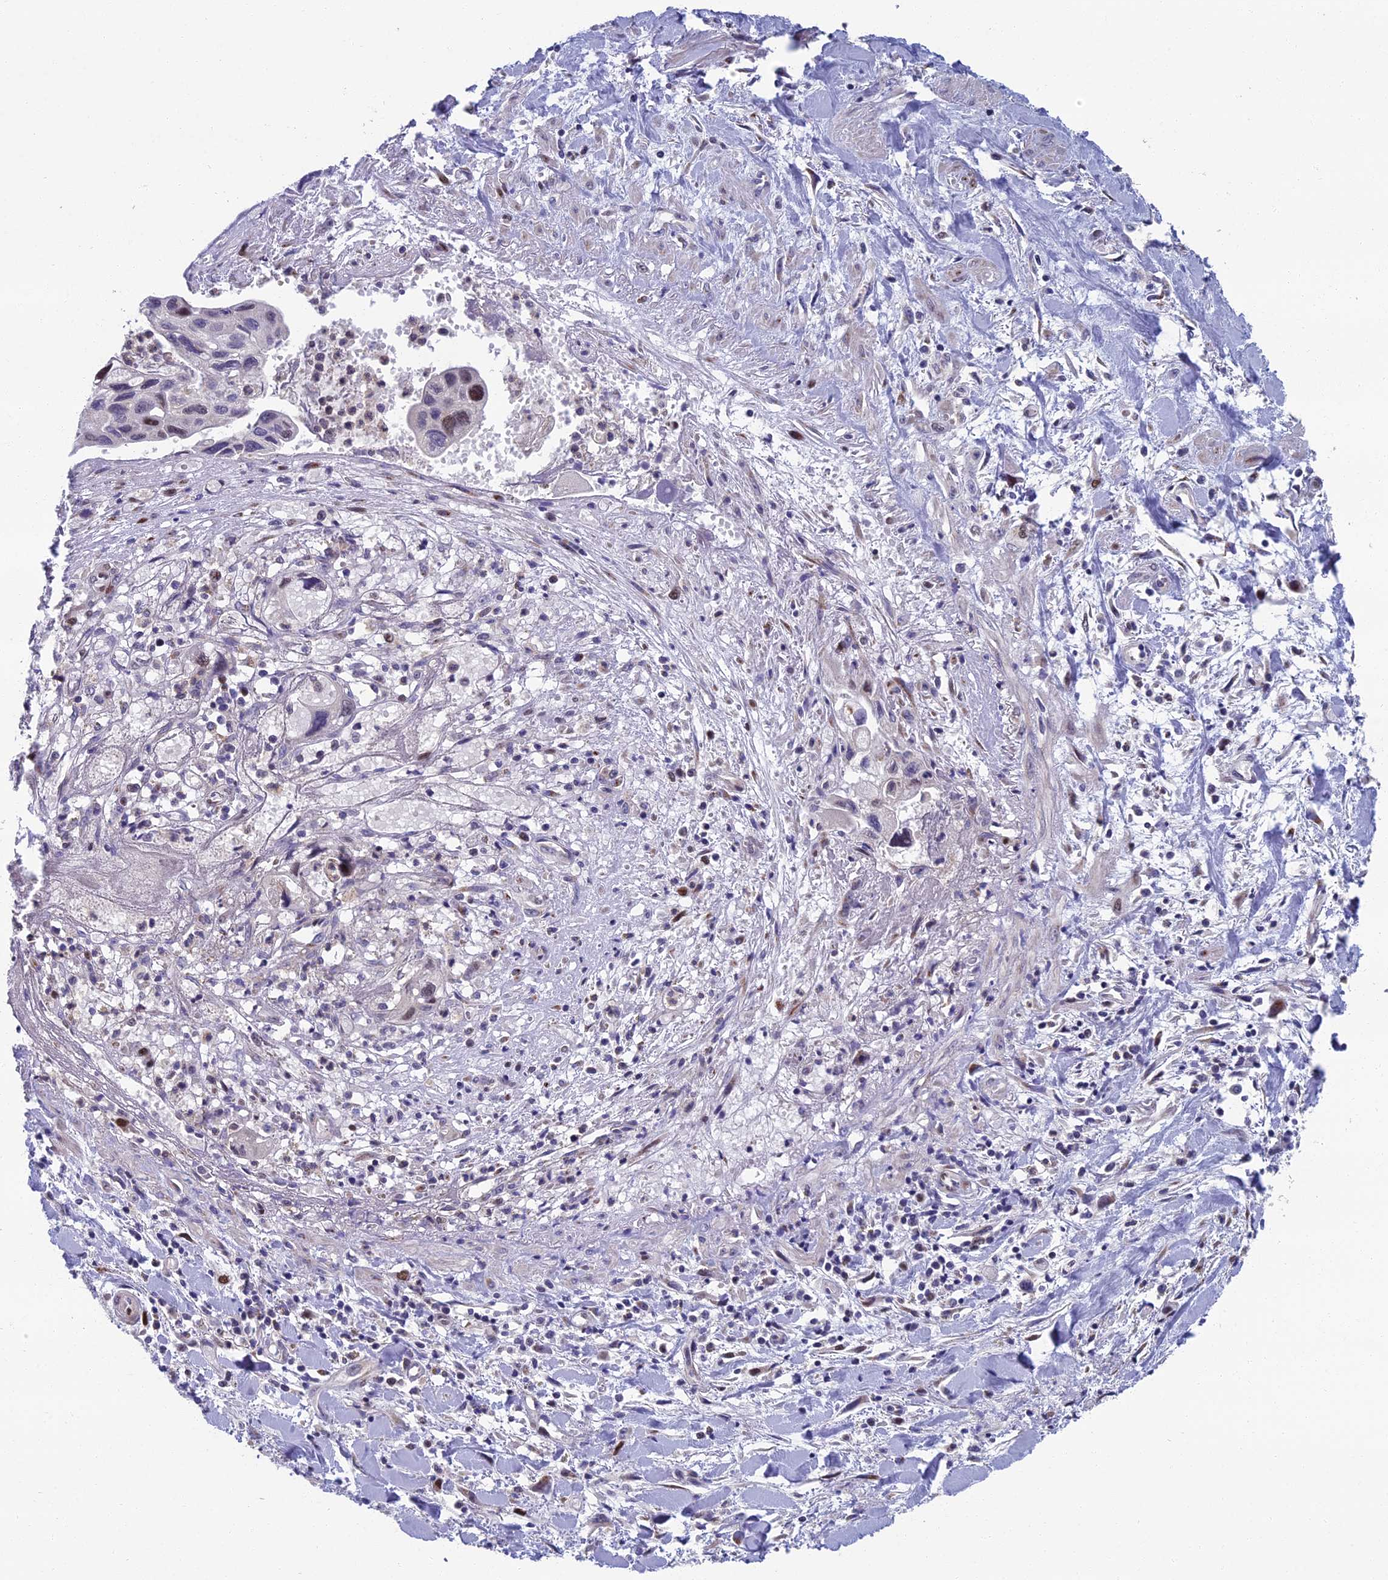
{"staining": {"intensity": "moderate", "quantity": "<25%", "location": "nuclear"}, "tissue": "pancreatic cancer", "cell_type": "Tumor cells", "image_type": "cancer", "snomed": [{"axis": "morphology", "description": "Adenocarcinoma, NOS"}, {"axis": "topography", "description": "Pancreas"}], "caption": "An image of human pancreatic cancer (adenocarcinoma) stained for a protein reveals moderate nuclear brown staining in tumor cells. The protein is stained brown, and the nuclei are stained in blue (DAB IHC with brightfield microscopy, high magnification).", "gene": "LIG1", "patient": {"sex": "female", "age": 50}}